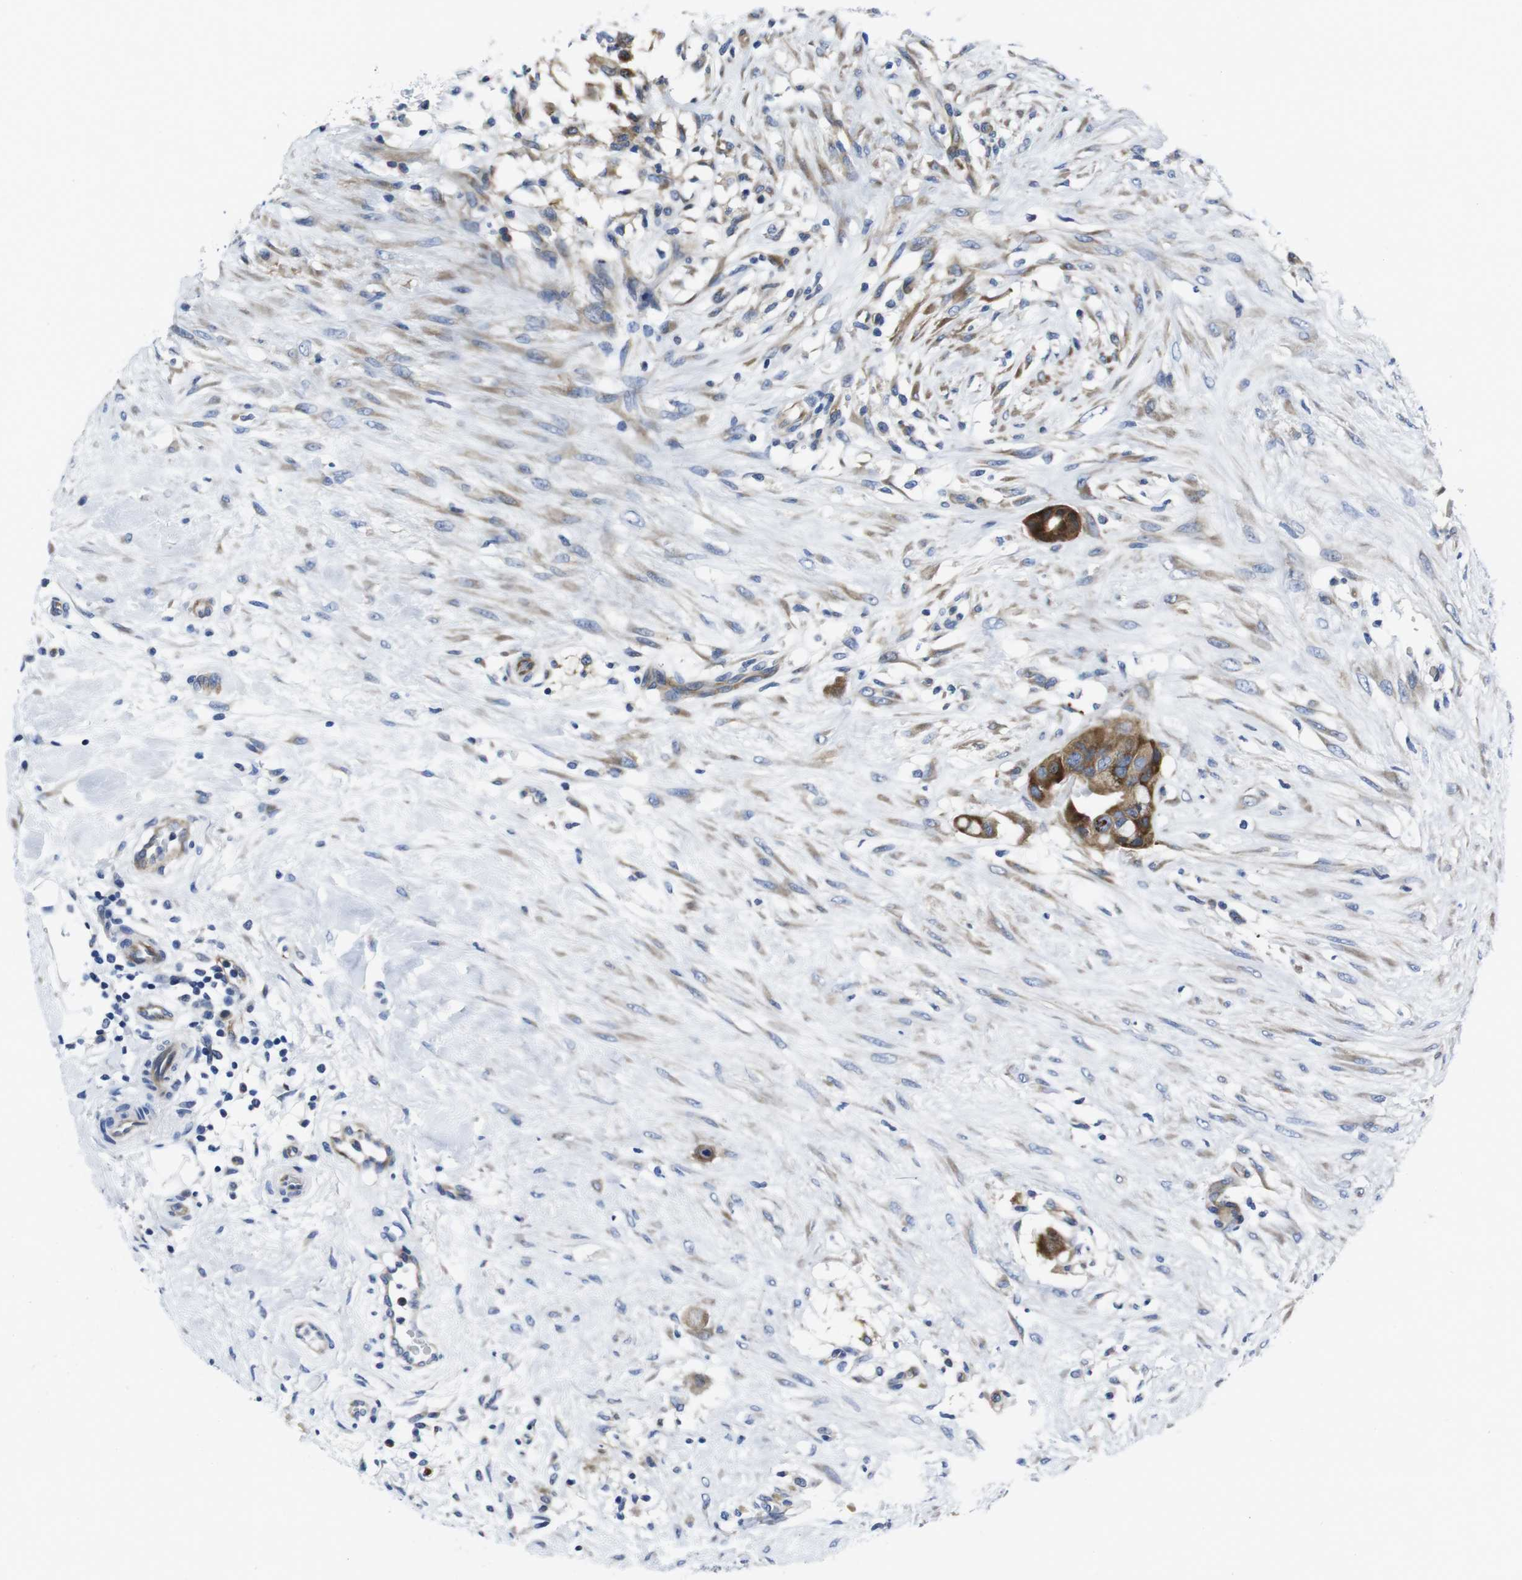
{"staining": {"intensity": "moderate", "quantity": "25%-75%", "location": "cytoplasmic/membranous"}, "tissue": "breast cancer", "cell_type": "Tumor cells", "image_type": "cancer", "snomed": [{"axis": "morphology", "description": "Duct carcinoma"}, {"axis": "topography", "description": "Breast"}], "caption": "Breast infiltrating ductal carcinoma tissue shows moderate cytoplasmic/membranous staining in about 25%-75% of tumor cells, visualized by immunohistochemistry. Nuclei are stained in blue.", "gene": "EIF4A1", "patient": {"sex": "female", "age": 40}}